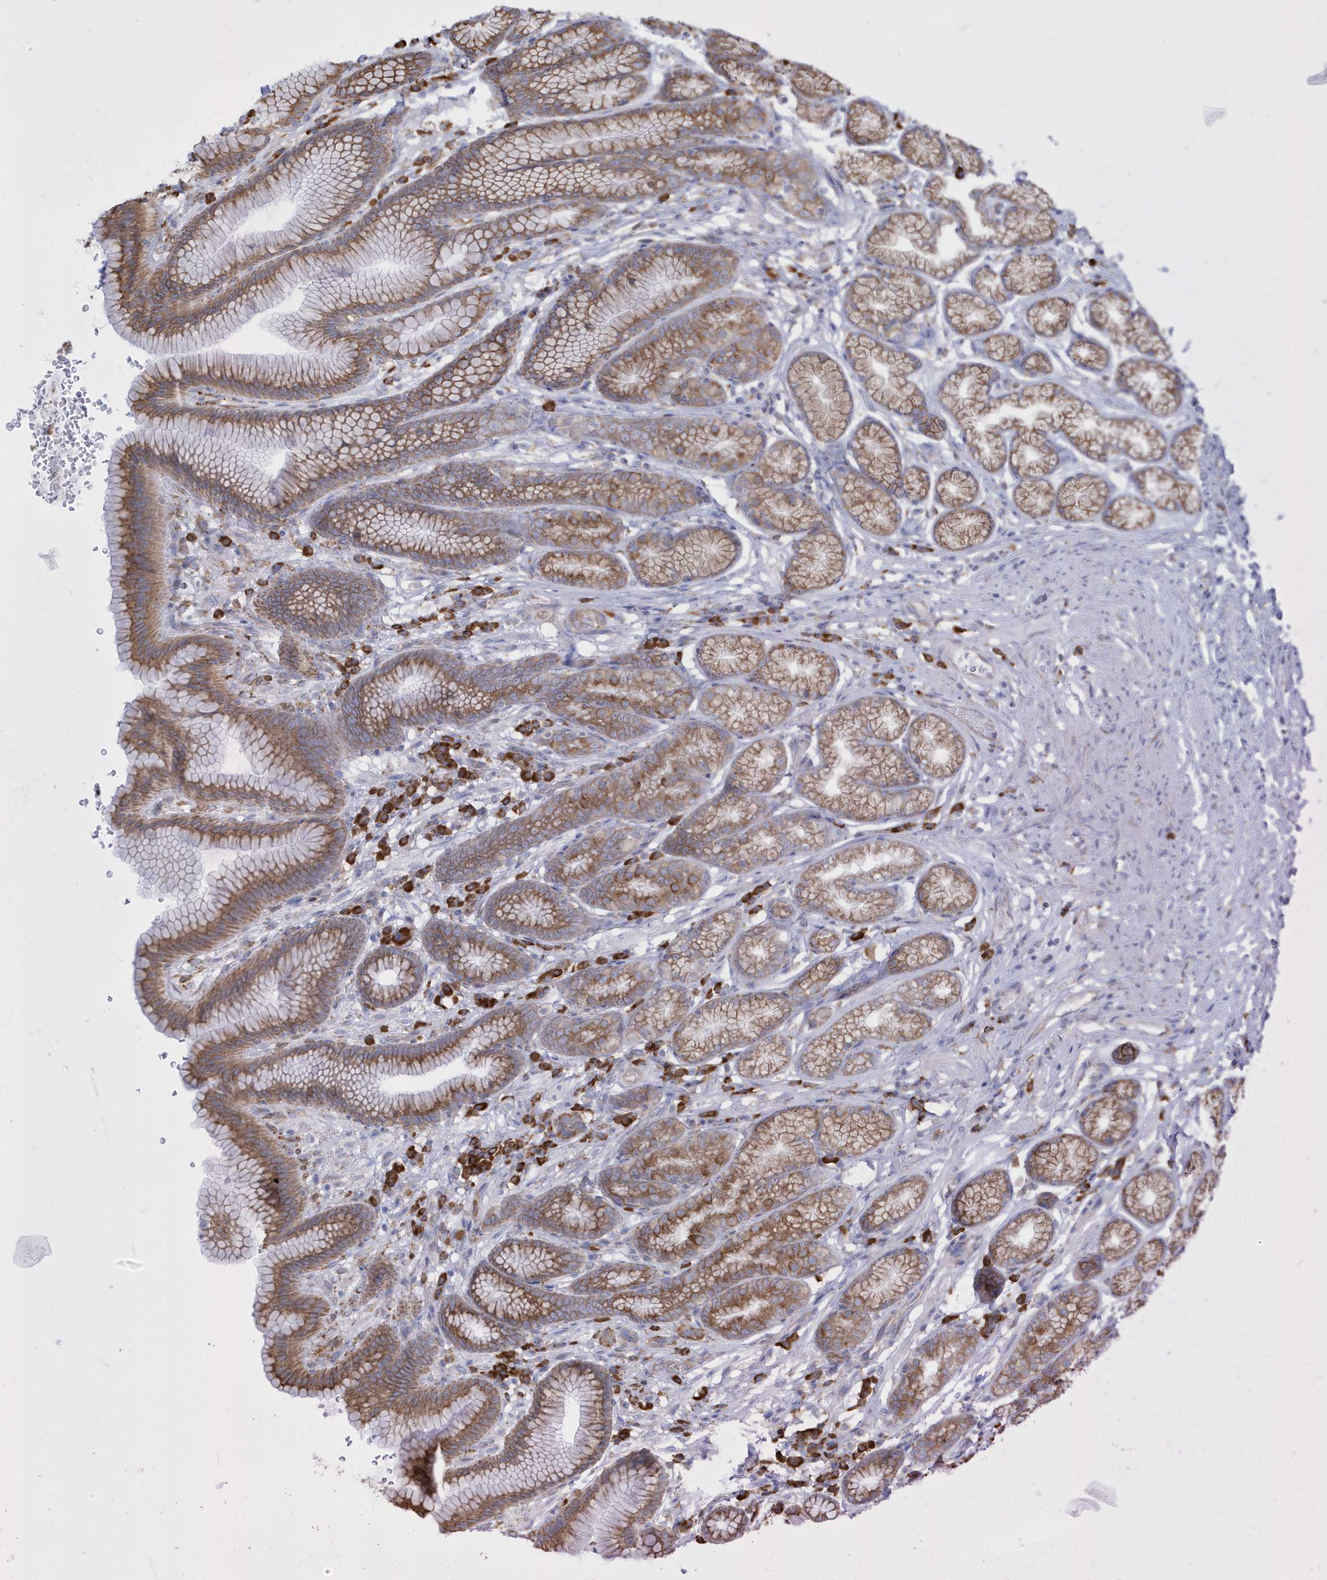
{"staining": {"intensity": "strong", "quantity": "25%-75%", "location": "cytoplasmic/membranous"}, "tissue": "stomach", "cell_type": "Glandular cells", "image_type": "normal", "snomed": [{"axis": "morphology", "description": "Normal tissue, NOS"}, {"axis": "topography", "description": "Stomach"}], "caption": "Stomach stained with DAB IHC reveals high levels of strong cytoplasmic/membranous staining in approximately 25%-75% of glandular cells. (IHC, brightfield microscopy, high magnification).", "gene": "PDIA6", "patient": {"sex": "male", "age": 42}}